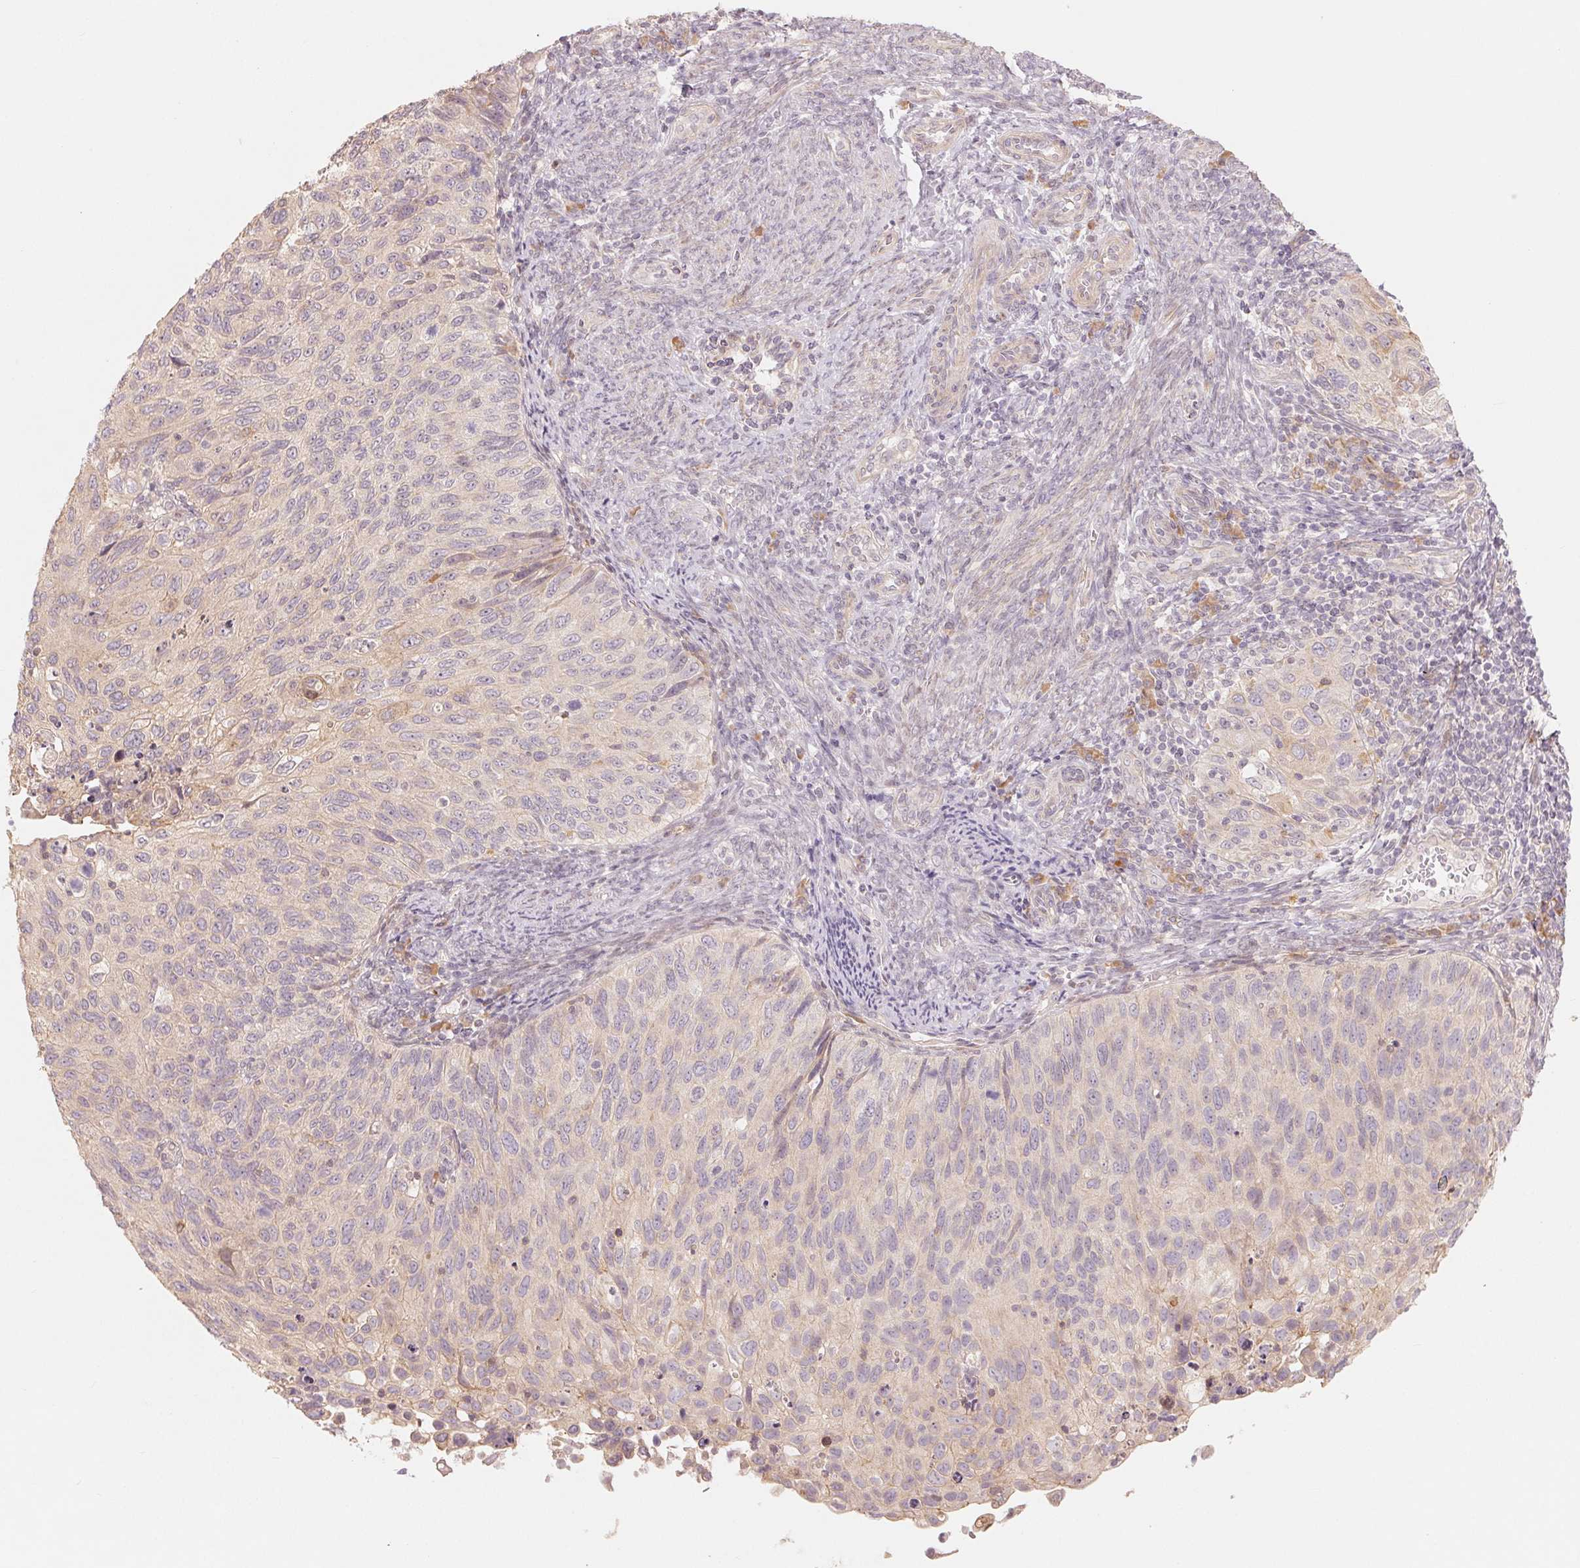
{"staining": {"intensity": "negative", "quantity": "none", "location": "none"}, "tissue": "cervical cancer", "cell_type": "Tumor cells", "image_type": "cancer", "snomed": [{"axis": "morphology", "description": "Squamous cell carcinoma, NOS"}, {"axis": "topography", "description": "Cervix"}], "caption": "This is an immunohistochemistry micrograph of cervical cancer. There is no positivity in tumor cells.", "gene": "DENND2C", "patient": {"sex": "female", "age": 70}}